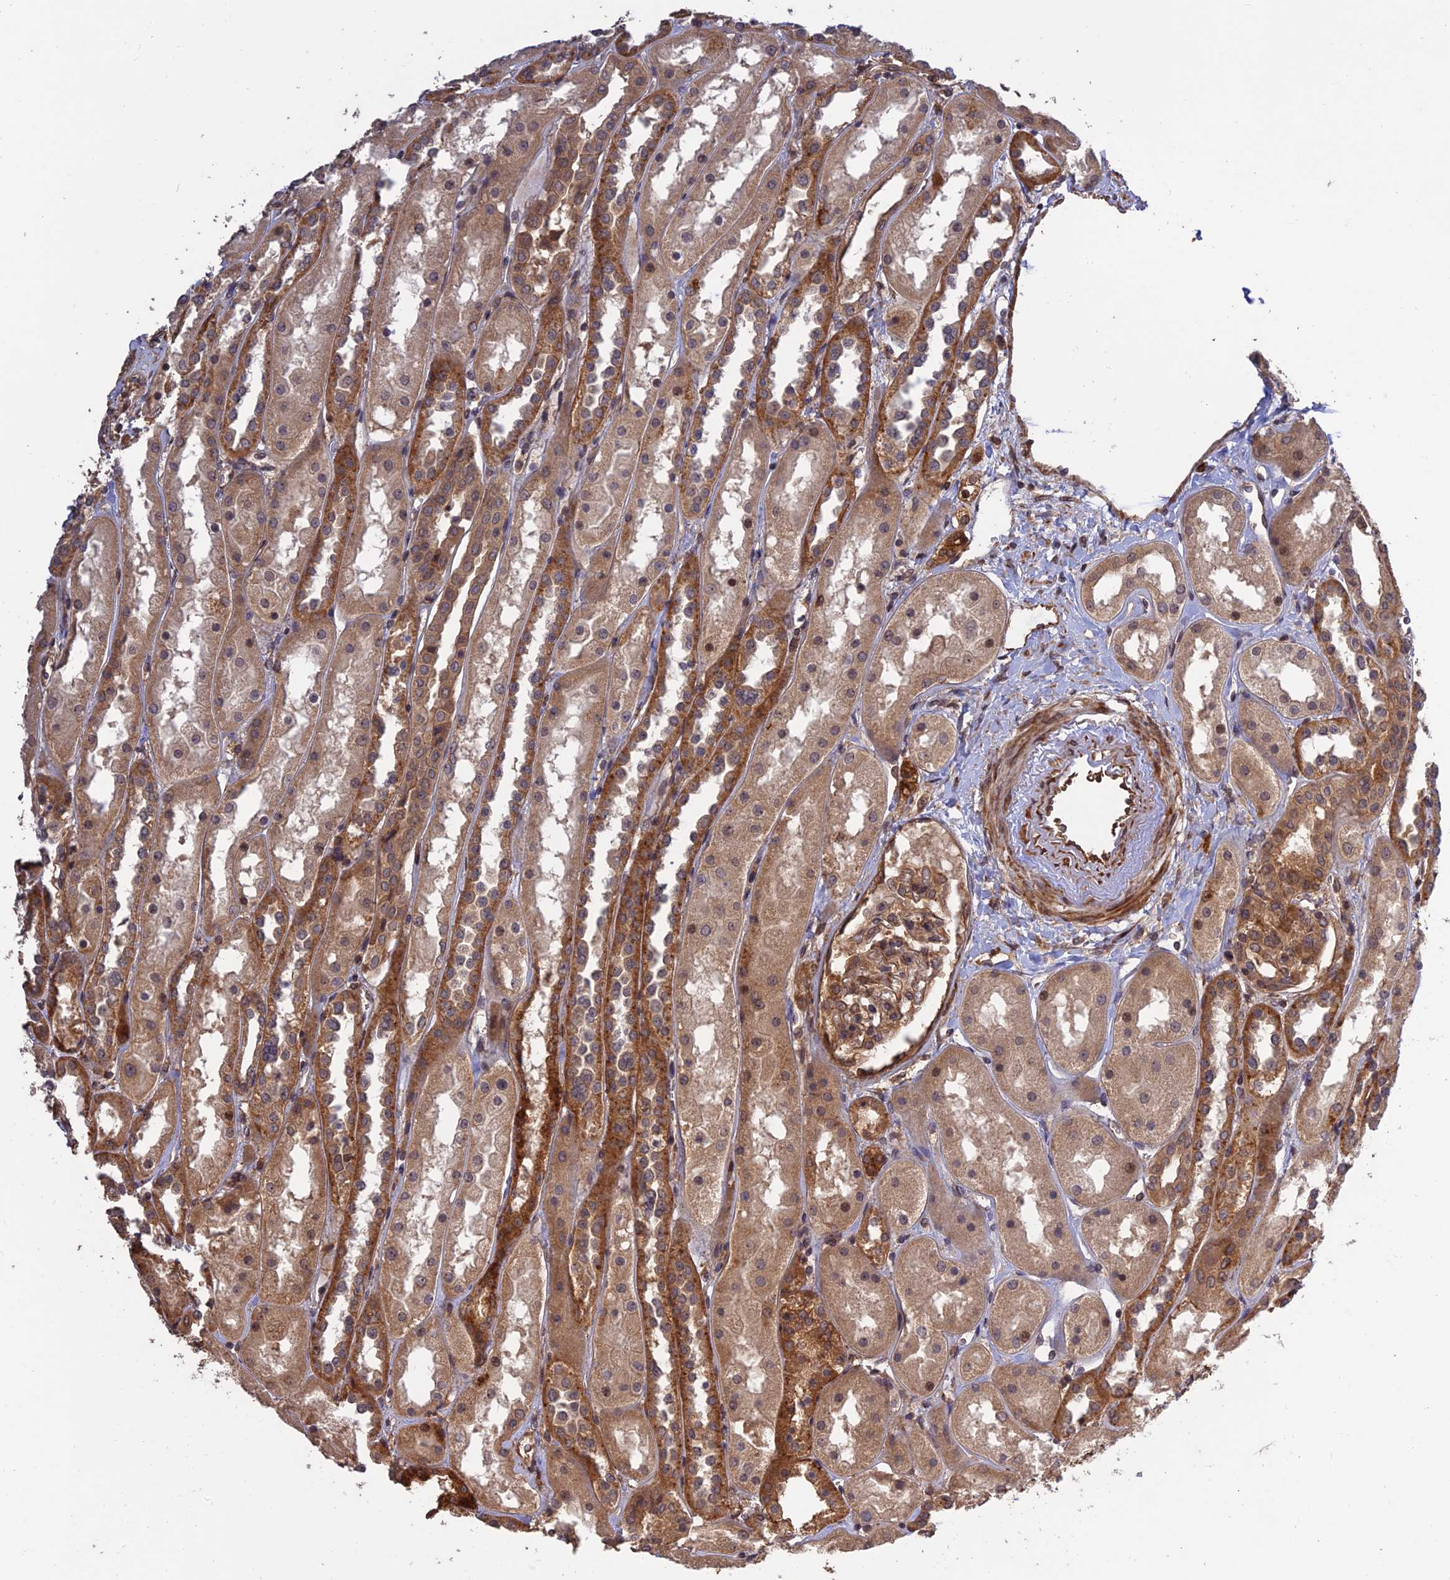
{"staining": {"intensity": "strong", "quantity": ">75%", "location": "cytoplasmic/membranous"}, "tissue": "kidney", "cell_type": "Cells in glomeruli", "image_type": "normal", "snomed": [{"axis": "morphology", "description": "Normal tissue, NOS"}, {"axis": "topography", "description": "Kidney"}], "caption": "The micrograph displays immunohistochemical staining of unremarkable kidney. There is strong cytoplasmic/membranous staining is seen in approximately >75% of cells in glomeruli. The protein is shown in brown color, while the nuclei are stained blue.", "gene": "CREBL2", "patient": {"sex": "male", "age": 70}}